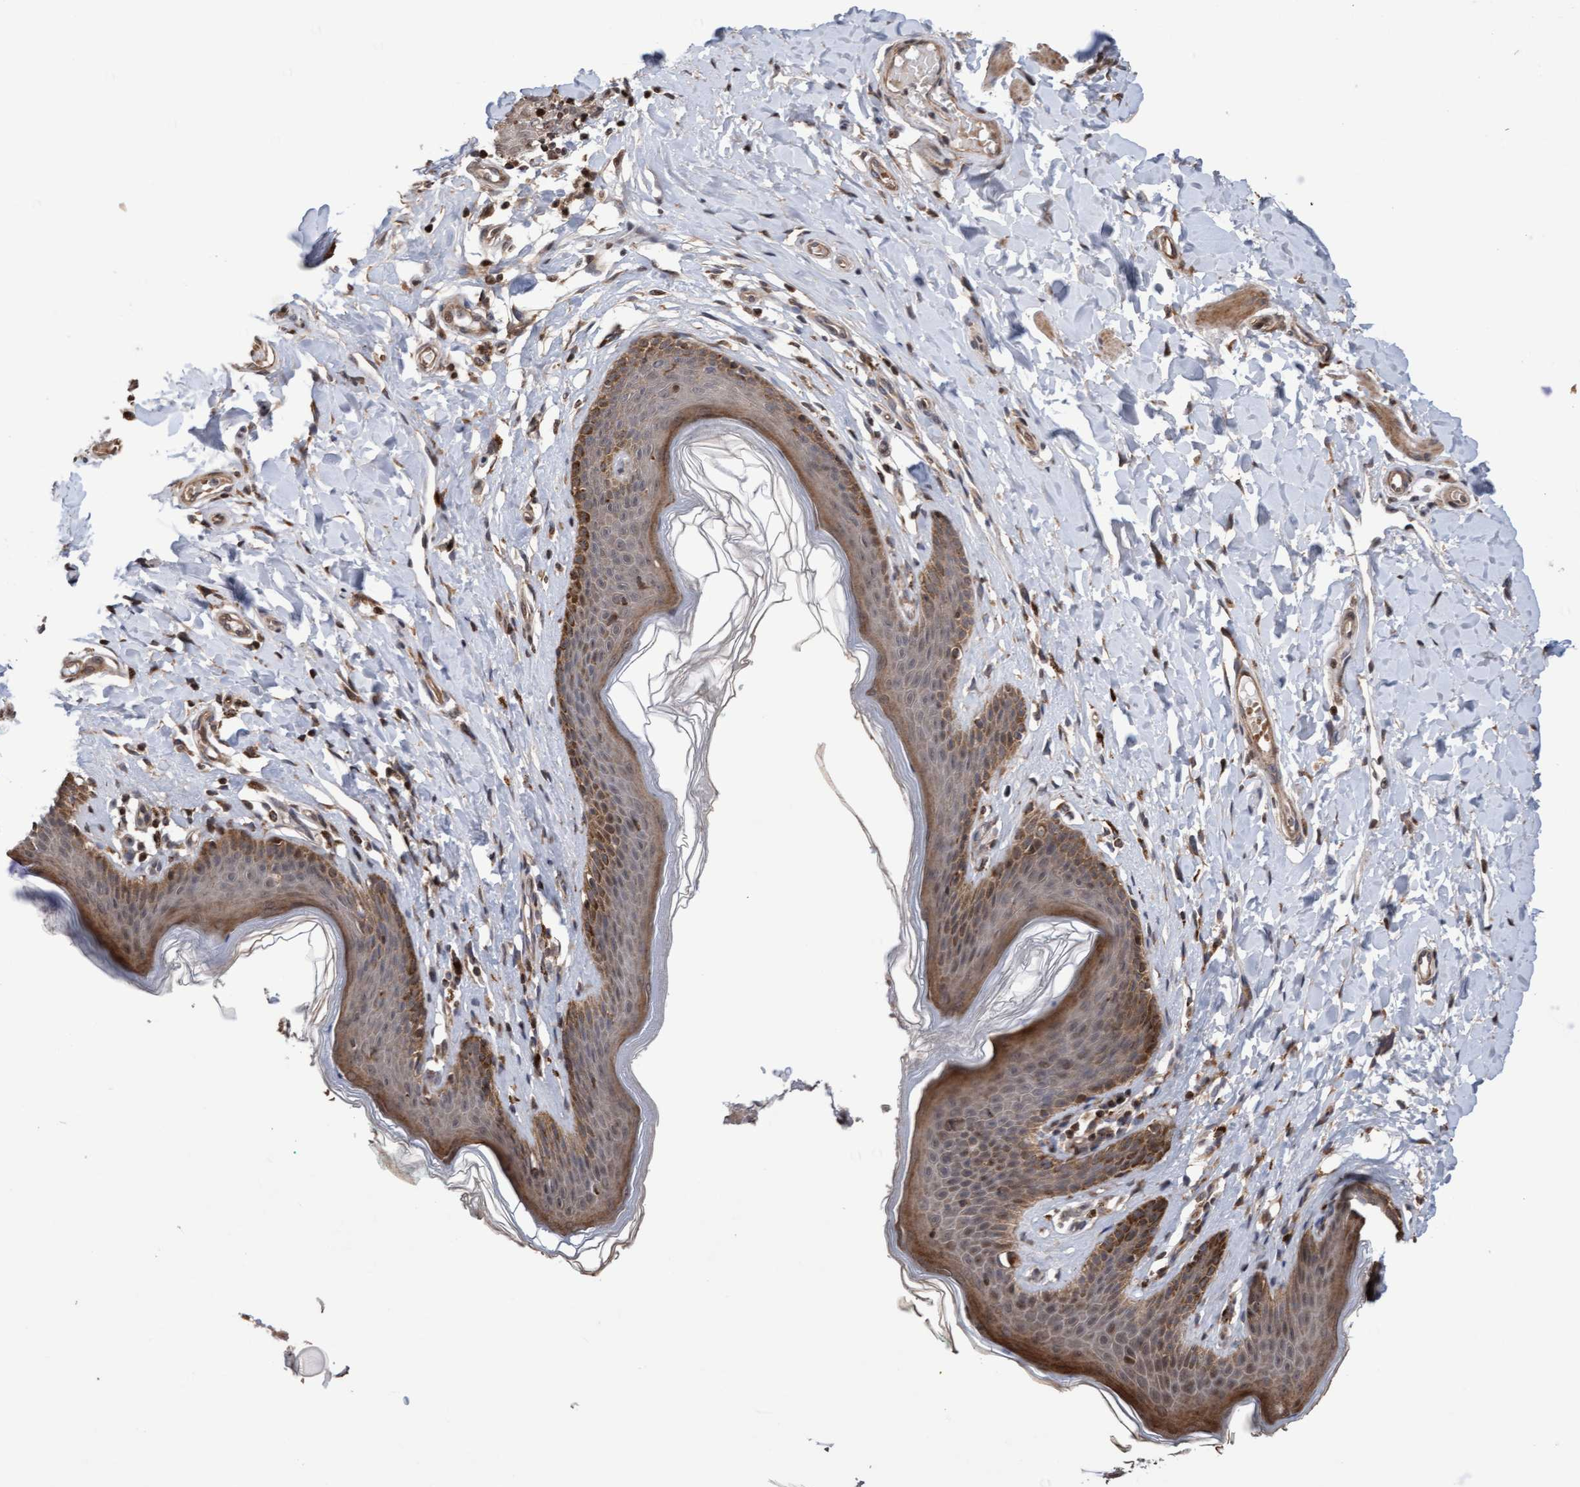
{"staining": {"intensity": "moderate", "quantity": ">75%", "location": "cytoplasmic/membranous"}, "tissue": "skin", "cell_type": "Epidermal cells", "image_type": "normal", "snomed": [{"axis": "morphology", "description": "Normal tissue, NOS"}, {"axis": "topography", "description": "Vulva"}], "caption": "This is an image of IHC staining of benign skin, which shows moderate positivity in the cytoplasmic/membranous of epidermal cells.", "gene": "PECR", "patient": {"sex": "female", "age": 66}}